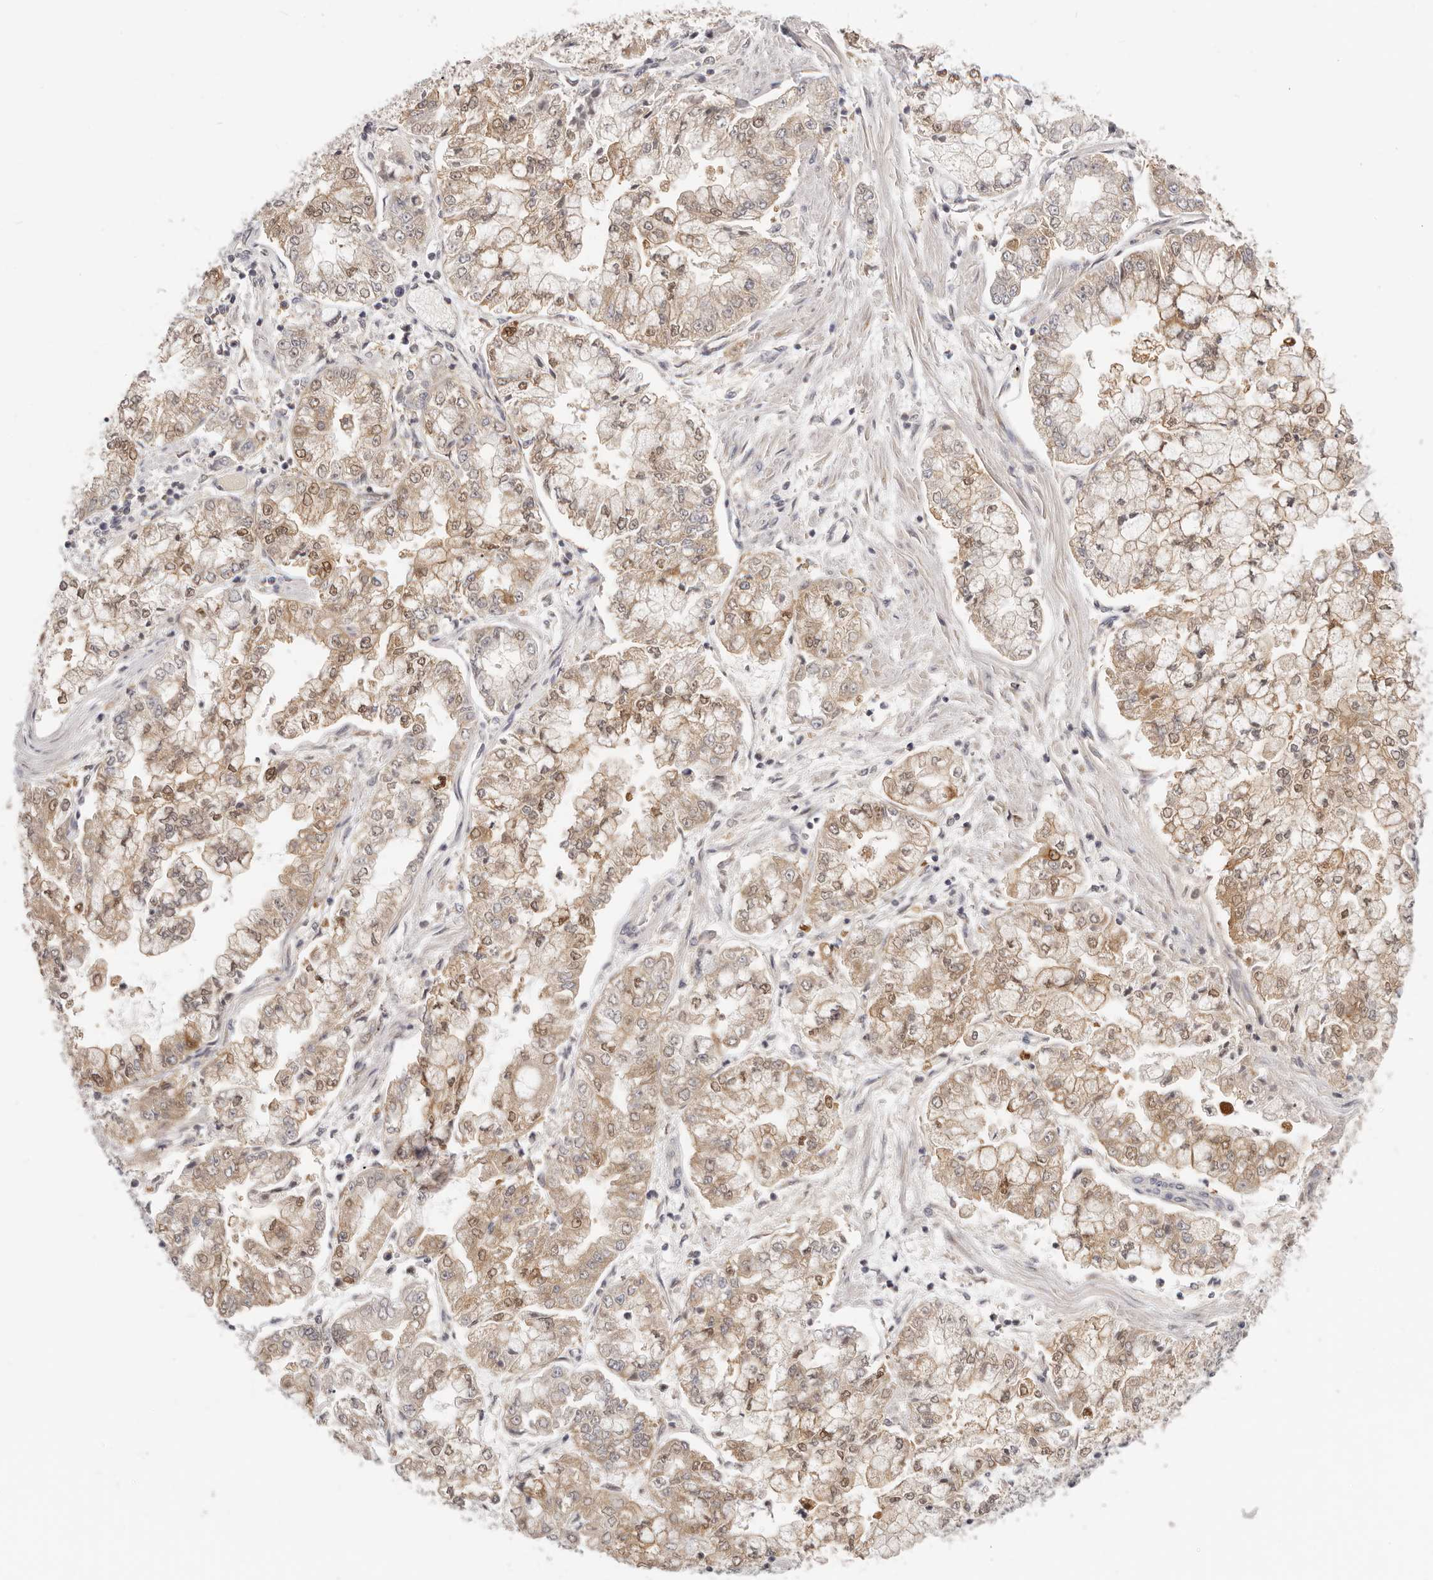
{"staining": {"intensity": "moderate", "quantity": ">75%", "location": "cytoplasmic/membranous,nuclear"}, "tissue": "stomach cancer", "cell_type": "Tumor cells", "image_type": "cancer", "snomed": [{"axis": "morphology", "description": "Adenocarcinoma, NOS"}, {"axis": "topography", "description": "Stomach"}], "caption": "Moderate cytoplasmic/membranous and nuclear protein positivity is seen in approximately >75% of tumor cells in stomach cancer. Immunohistochemistry (ihc) stains the protein in brown and the nuclei are stained blue.", "gene": "GGPS1", "patient": {"sex": "male", "age": 76}}